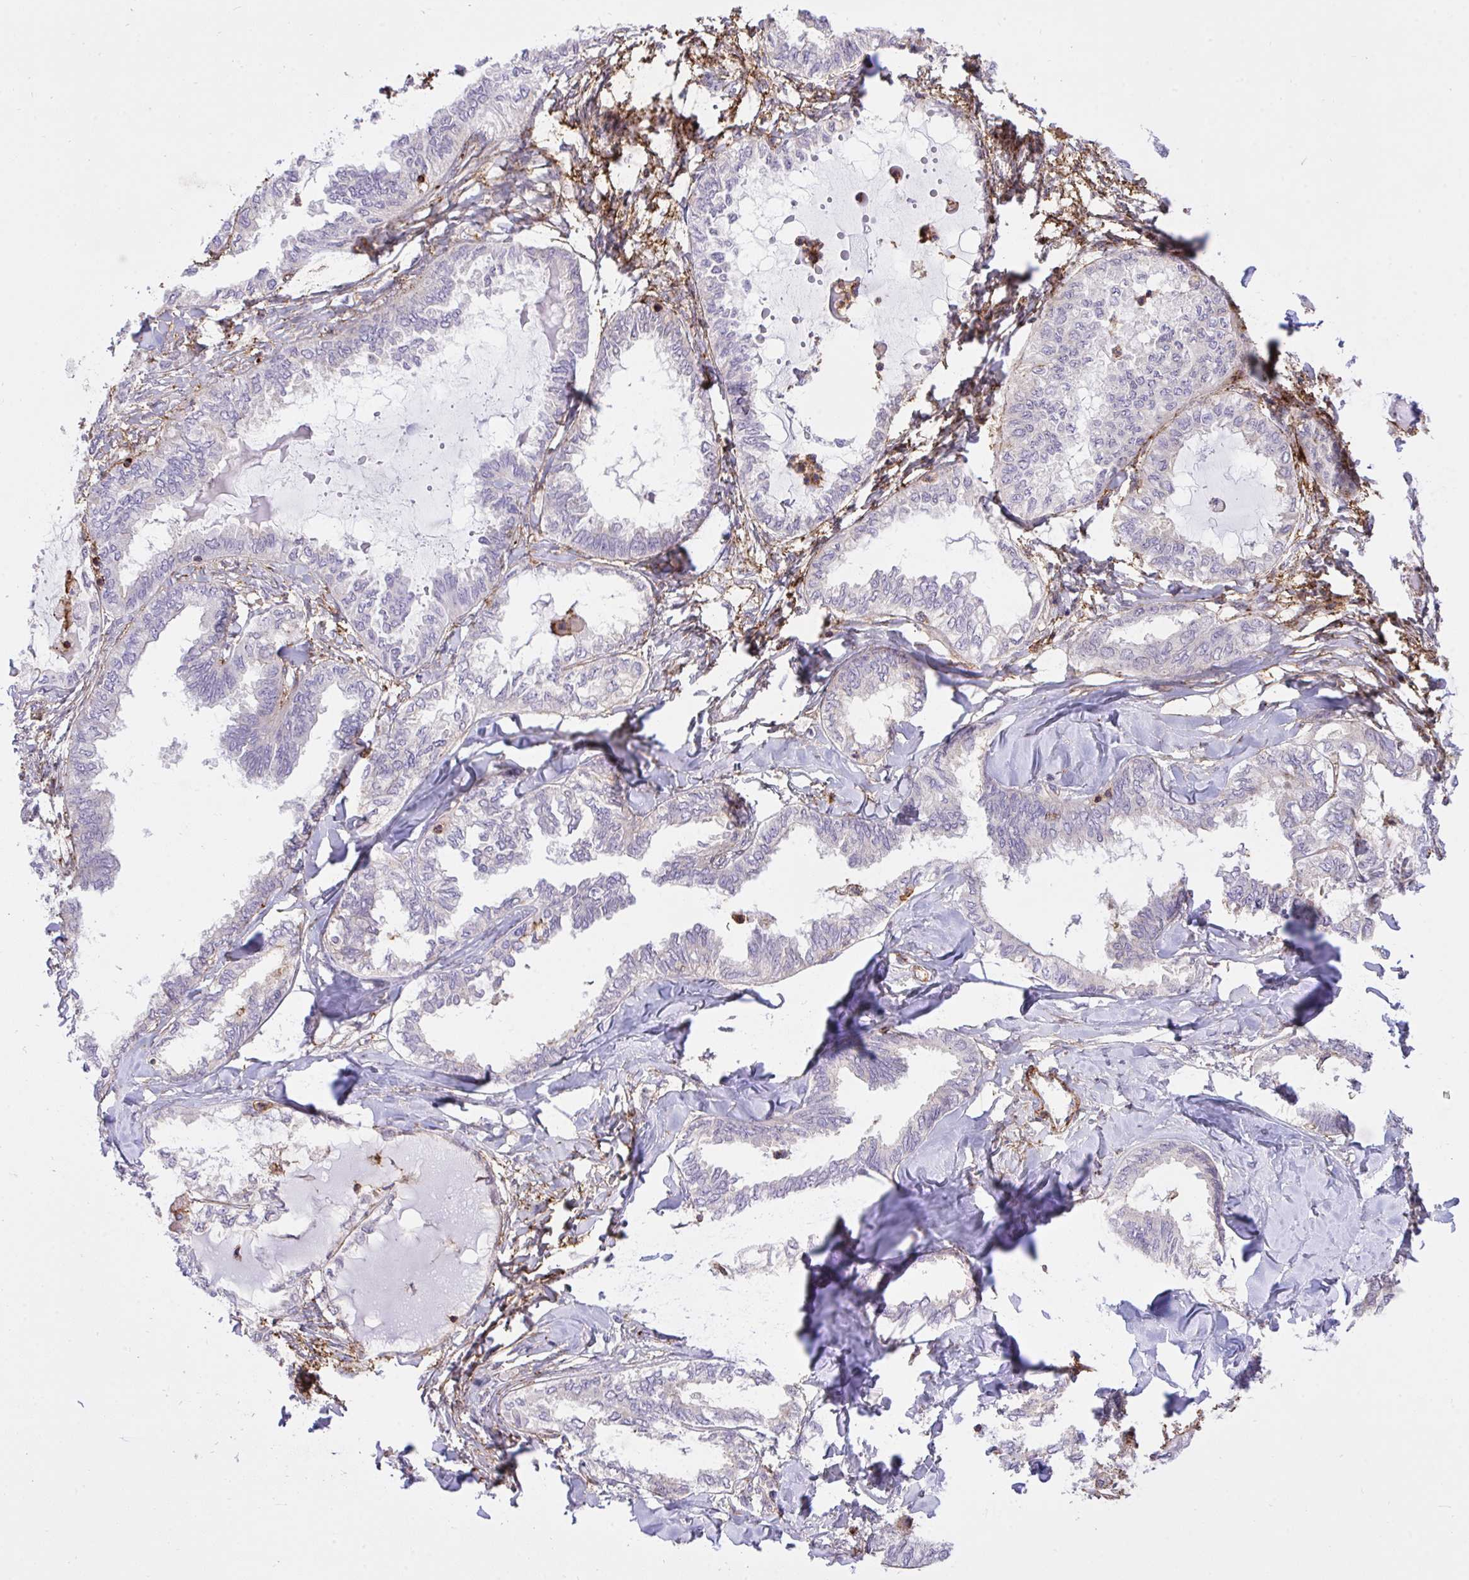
{"staining": {"intensity": "negative", "quantity": "none", "location": "none"}, "tissue": "ovarian cancer", "cell_type": "Tumor cells", "image_type": "cancer", "snomed": [{"axis": "morphology", "description": "Carcinoma, endometroid"}, {"axis": "topography", "description": "Ovary"}], "caption": "The micrograph exhibits no significant positivity in tumor cells of ovarian cancer (endometroid carcinoma).", "gene": "ERI1", "patient": {"sex": "female", "age": 70}}